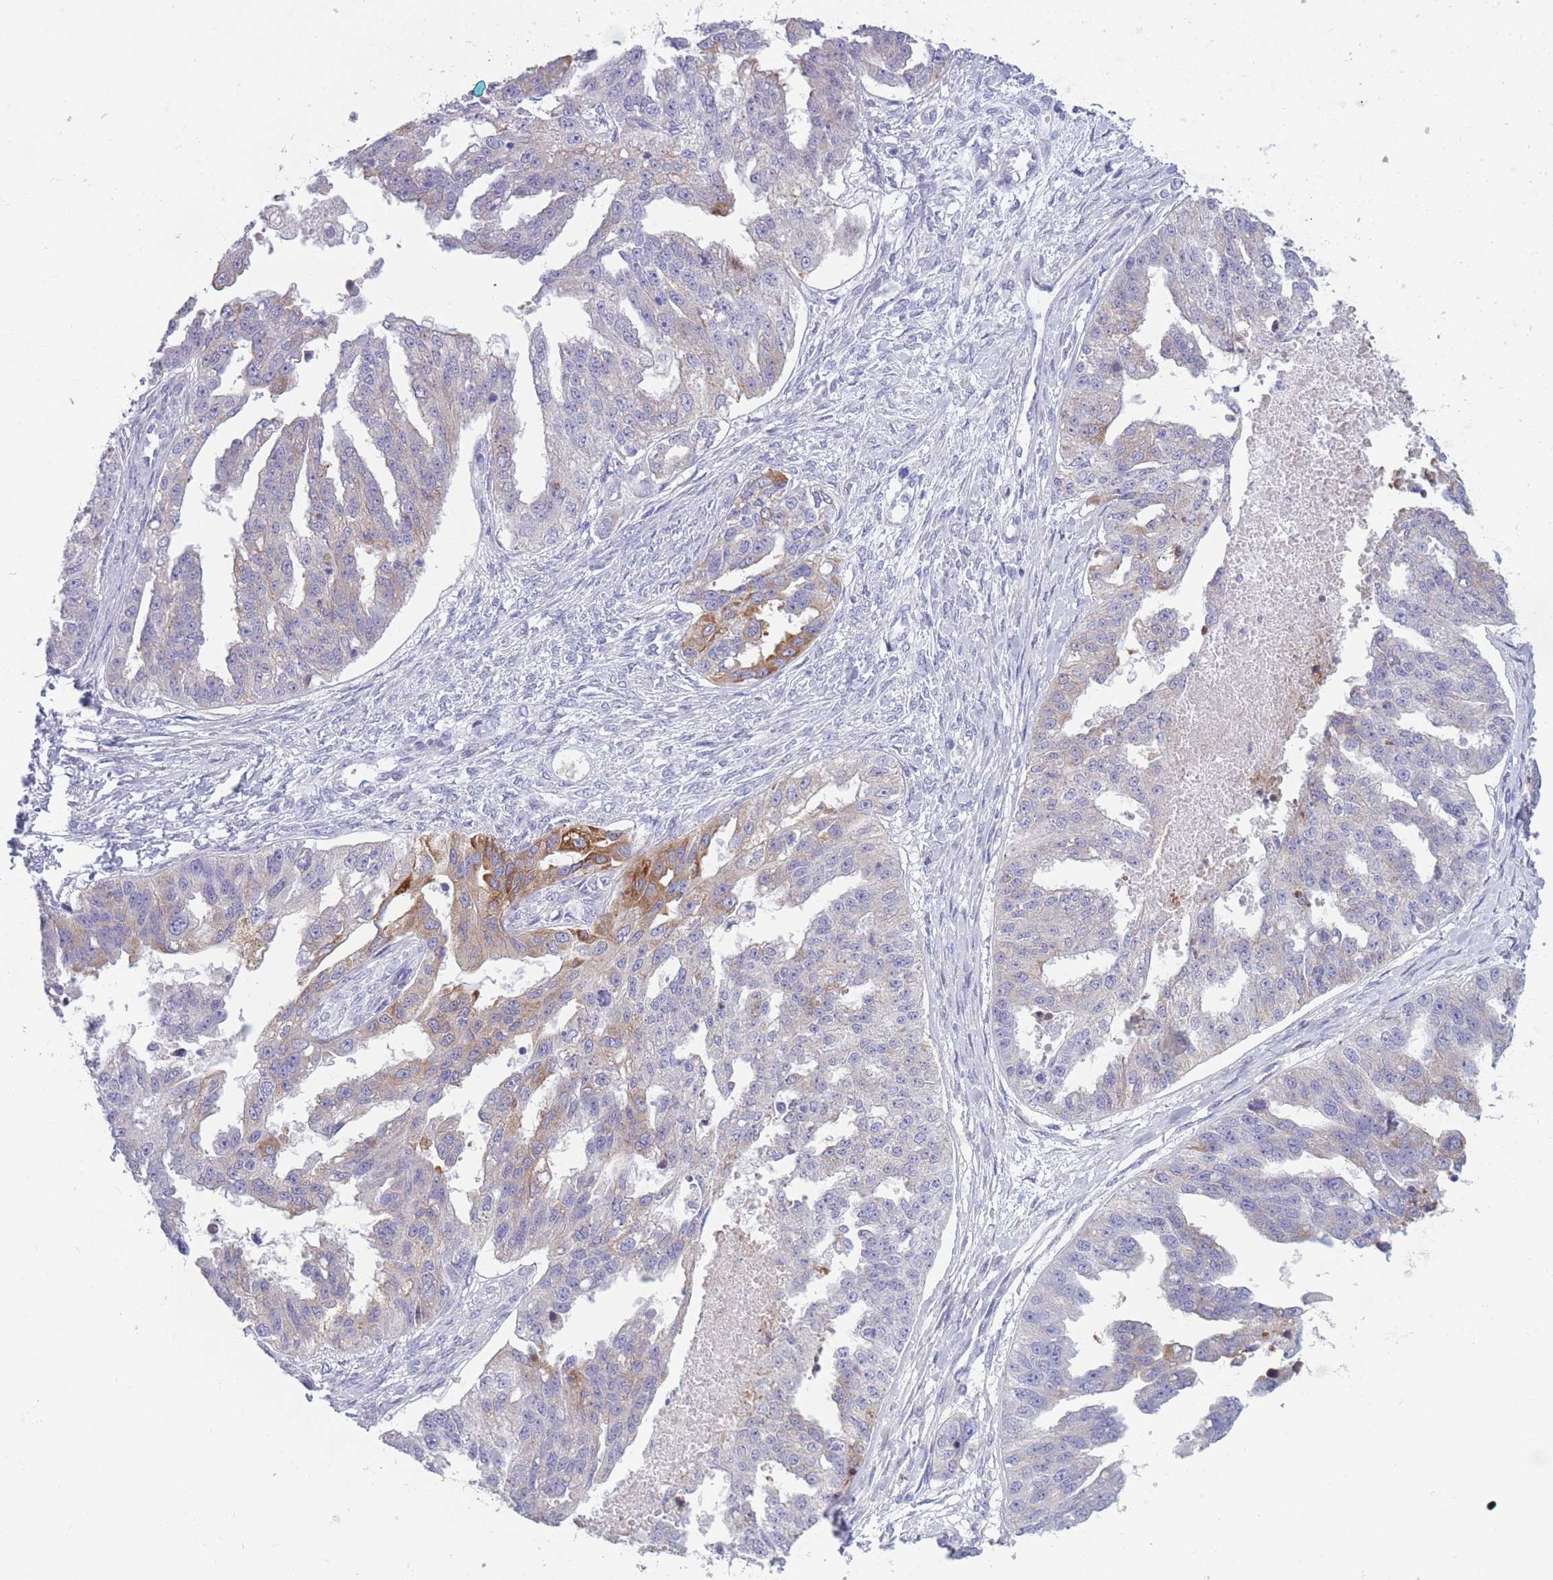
{"staining": {"intensity": "moderate", "quantity": "<25%", "location": "cytoplasmic/membranous"}, "tissue": "ovarian cancer", "cell_type": "Tumor cells", "image_type": "cancer", "snomed": [{"axis": "morphology", "description": "Cystadenocarcinoma, serous, NOS"}, {"axis": "topography", "description": "Ovary"}], "caption": "A histopathology image showing moderate cytoplasmic/membranous expression in about <25% of tumor cells in ovarian cancer (serous cystadenocarcinoma), as visualized by brown immunohistochemical staining.", "gene": "COL27A1", "patient": {"sex": "female", "age": 58}}